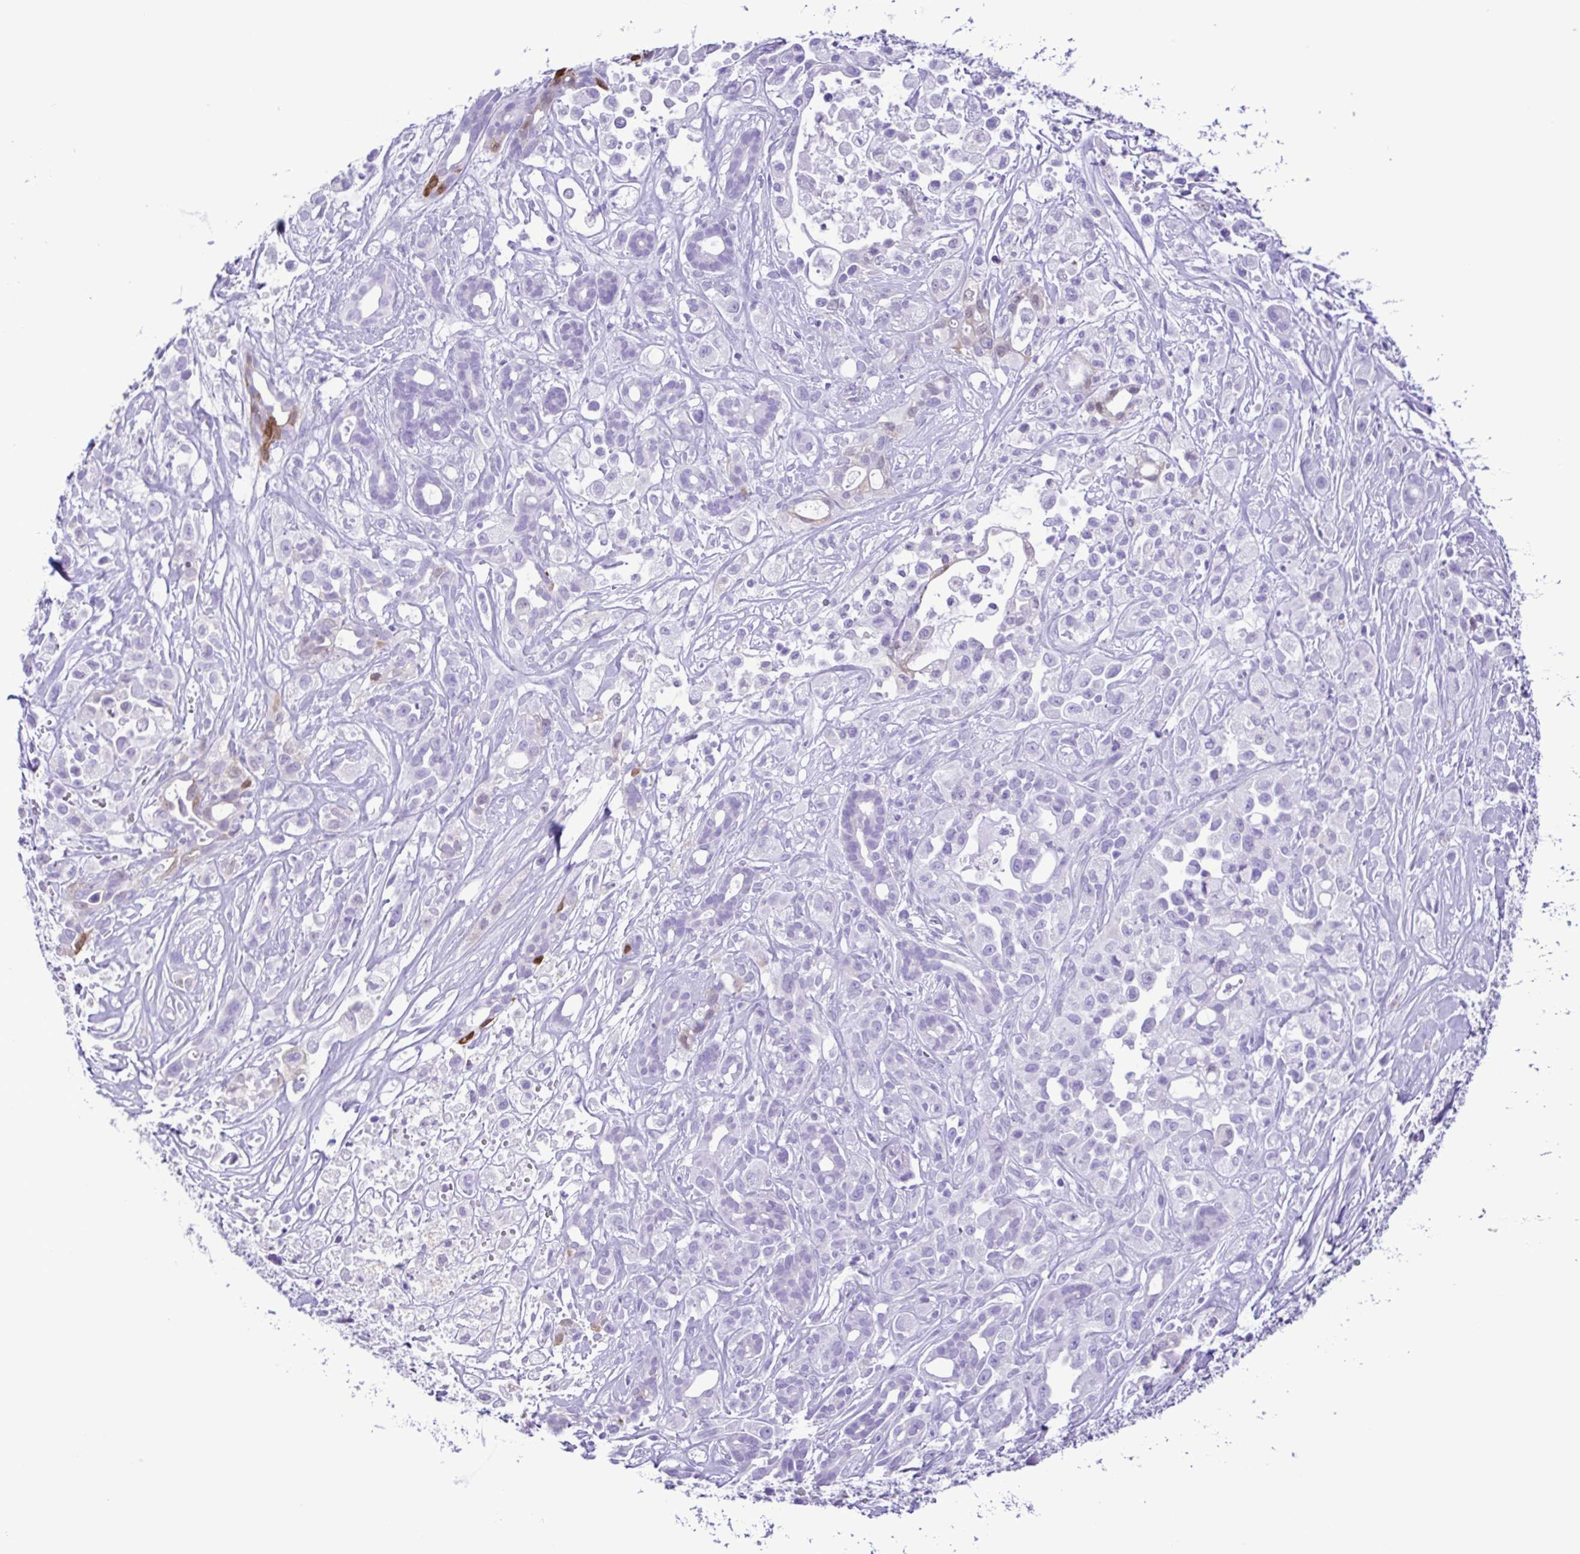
{"staining": {"intensity": "negative", "quantity": "none", "location": "none"}, "tissue": "pancreatic cancer", "cell_type": "Tumor cells", "image_type": "cancer", "snomed": [{"axis": "morphology", "description": "Adenocarcinoma, NOS"}, {"axis": "topography", "description": "Pancreas"}], "caption": "Immunohistochemistry micrograph of neoplastic tissue: human pancreatic adenocarcinoma stained with DAB (3,3'-diaminobenzidine) displays no significant protein staining in tumor cells.", "gene": "CASP14", "patient": {"sex": "male", "age": 44}}